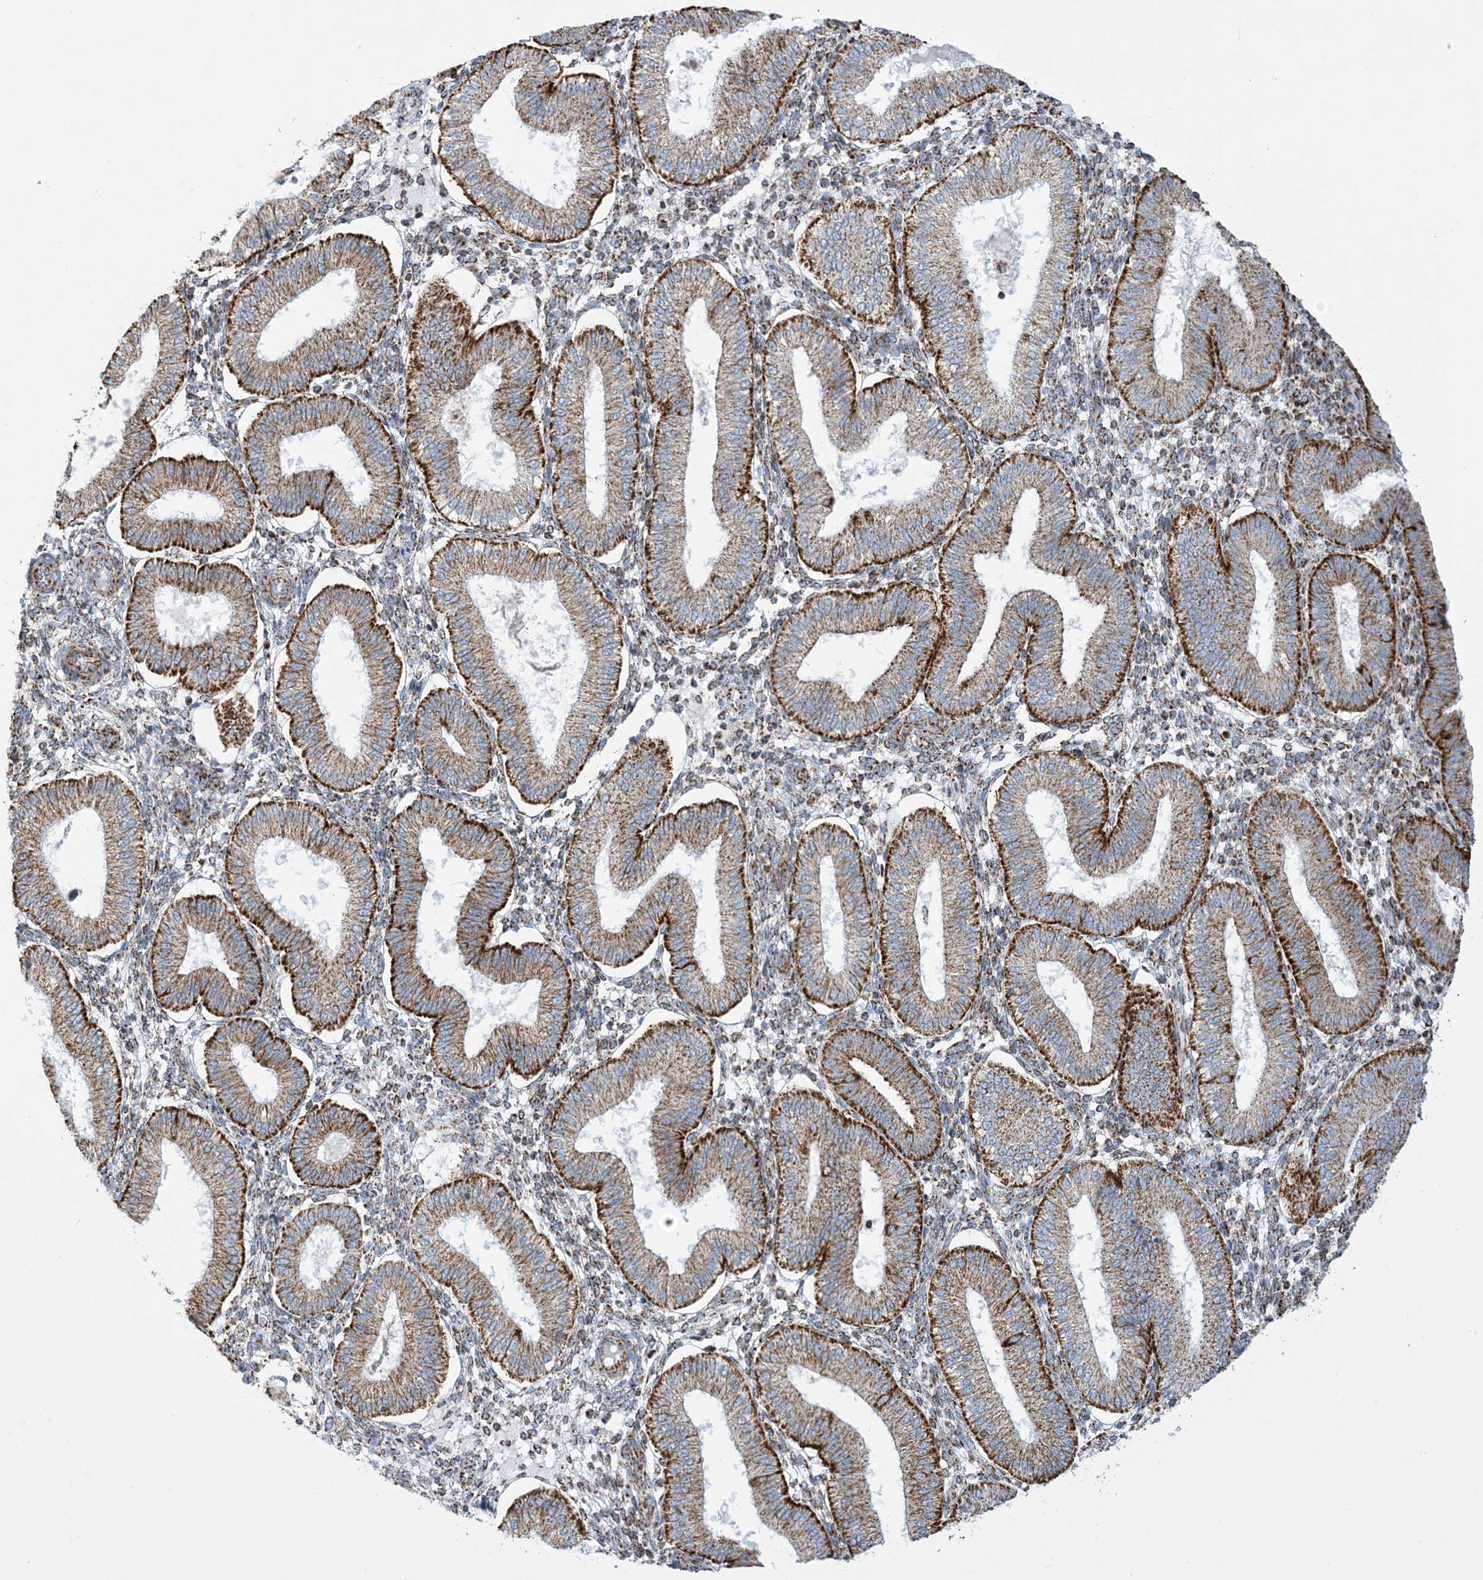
{"staining": {"intensity": "moderate", "quantity": ">75%", "location": "cytoplasmic/membranous"}, "tissue": "endometrium", "cell_type": "Cells in endometrial stroma", "image_type": "normal", "snomed": [{"axis": "morphology", "description": "Normal tissue, NOS"}, {"axis": "topography", "description": "Endometrium"}], "caption": "Immunohistochemical staining of unremarkable human endometrium reveals medium levels of moderate cytoplasmic/membranous staining in about >75% of cells in endometrial stroma.", "gene": "SAMM50", "patient": {"sex": "female", "age": 39}}